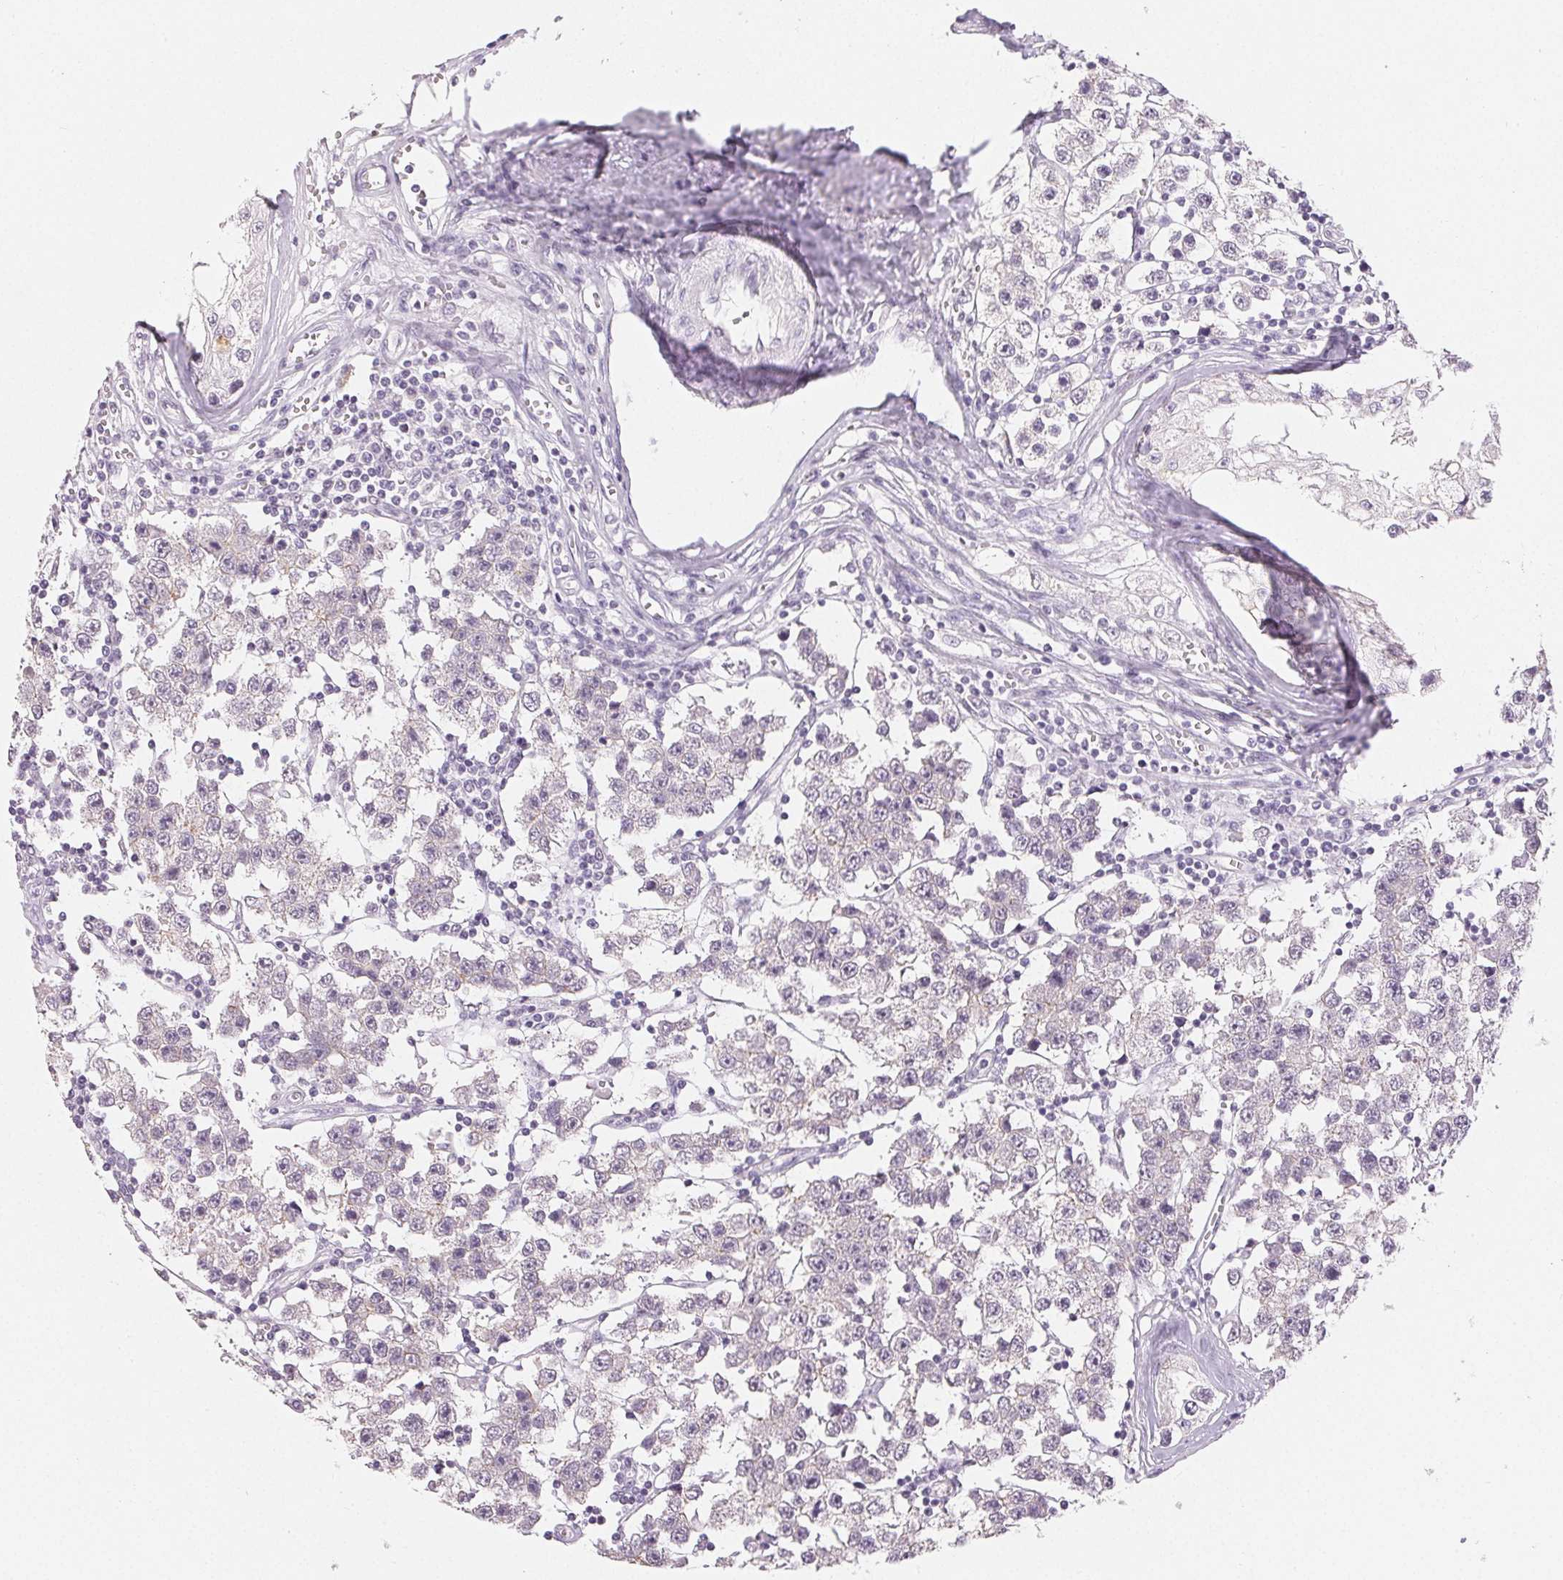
{"staining": {"intensity": "negative", "quantity": "none", "location": "none"}, "tissue": "testis cancer", "cell_type": "Tumor cells", "image_type": "cancer", "snomed": [{"axis": "morphology", "description": "Seminoma, NOS"}, {"axis": "topography", "description": "Testis"}], "caption": "The photomicrograph reveals no staining of tumor cells in testis cancer (seminoma).", "gene": "SFTPD", "patient": {"sex": "male", "age": 34}}